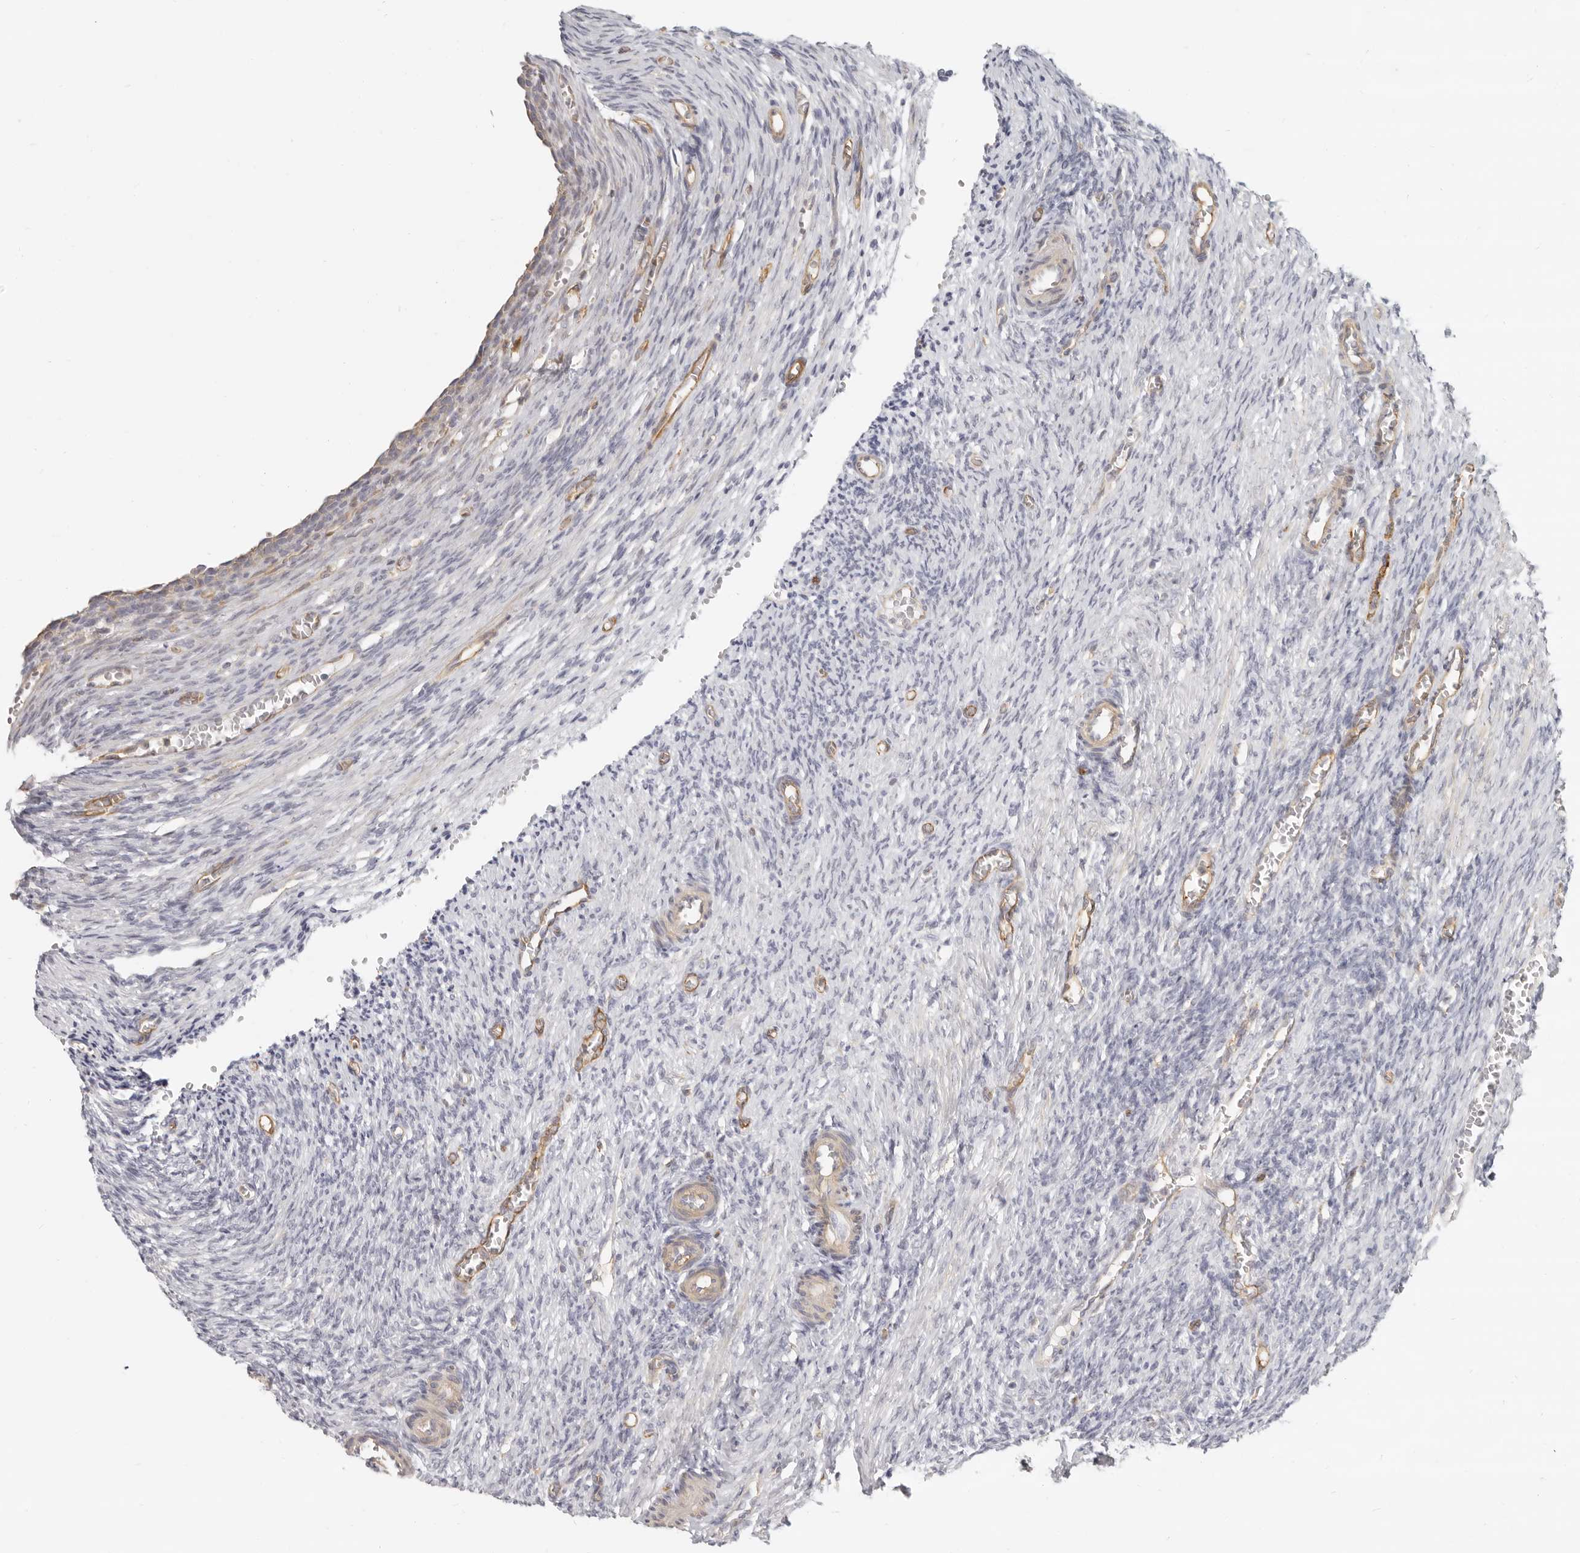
{"staining": {"intensity": "negative", "quantity": "none", "location": "none"}, "tissue": "ovary", "cell_type": "Ovarian stroma cells", "image_type": "normal", "snomed": [{"axis": "morphology", "description": "Normal tissue, NOS"}, {"axis": "topography", "description": "Ovary"}], "caption": "Human ovary stained for a protein using immunohistochemistry displays no positivity in ovarian stroma cells.", "gene": "NIBAN1", "patient": {"sex": "female", "age": 27}}